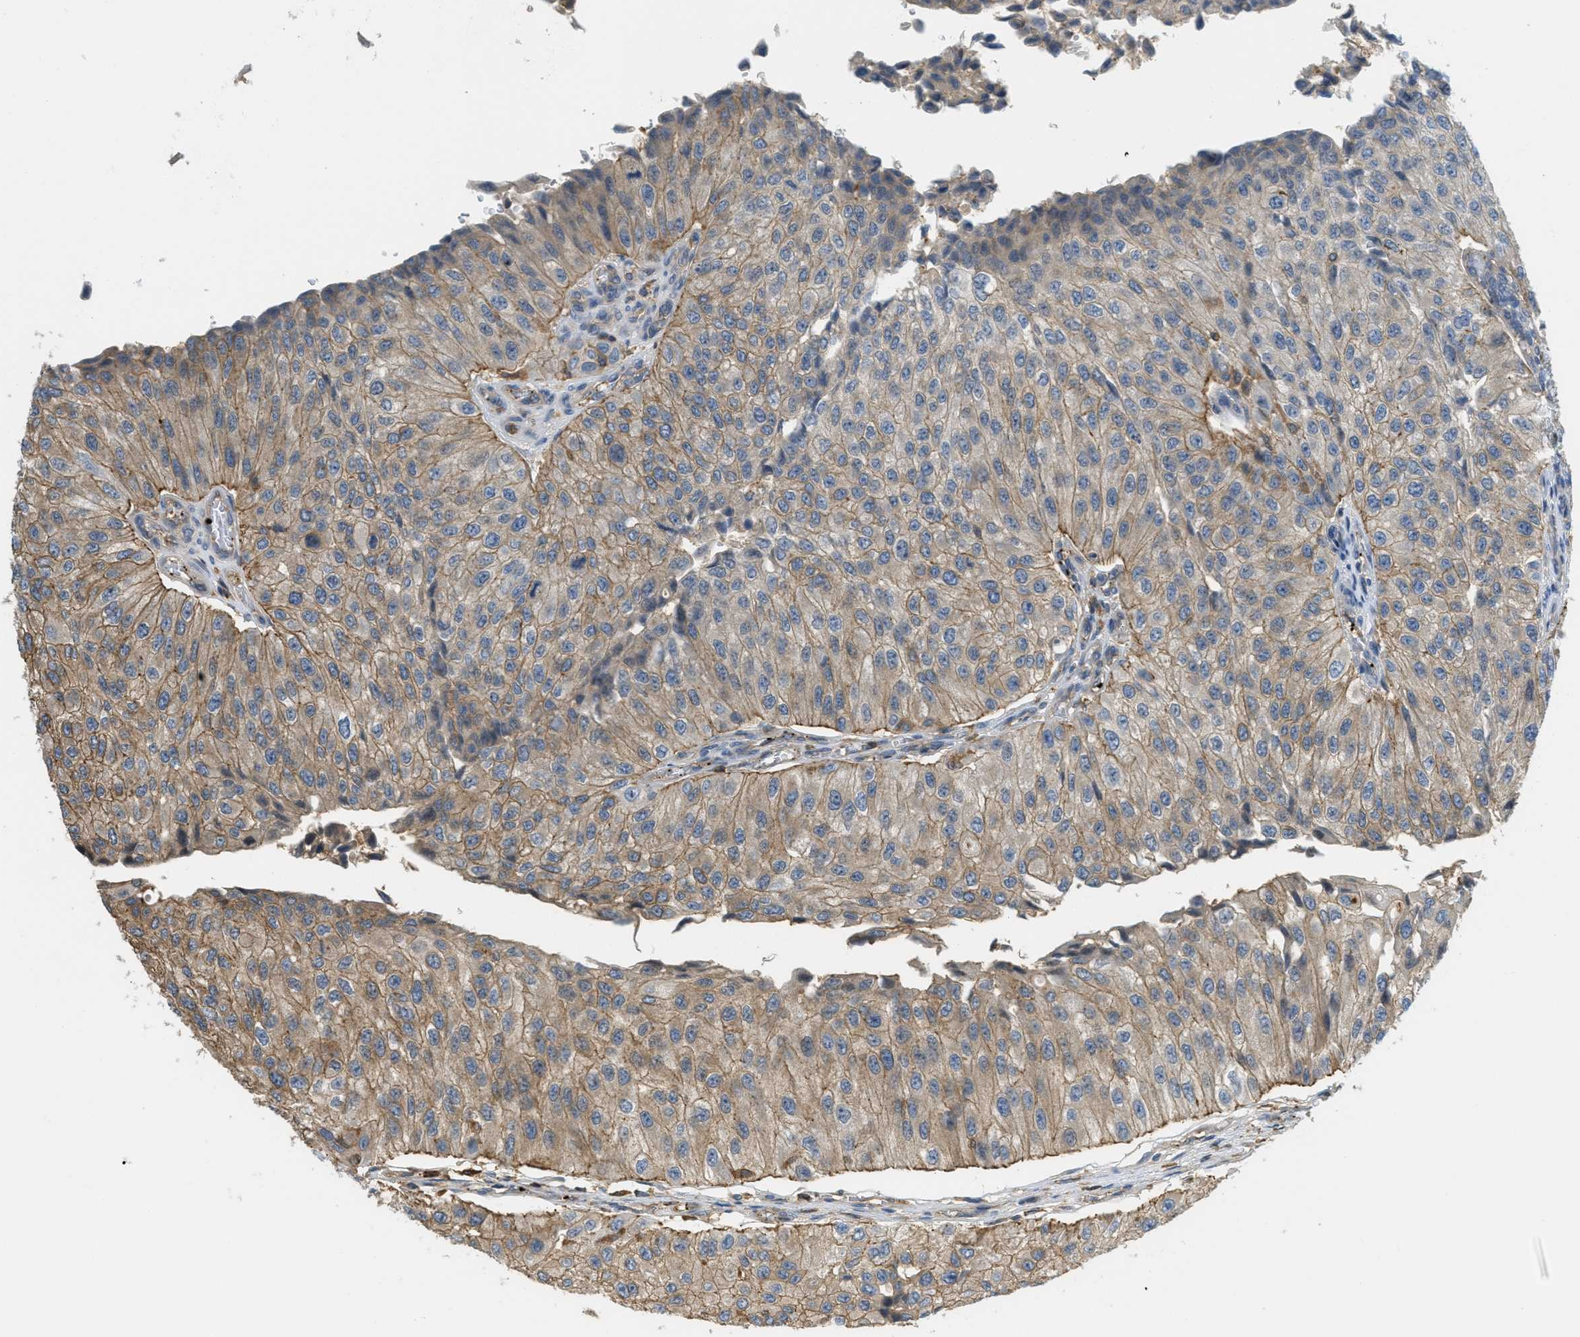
{"staining": {"intensity": "weak", "quantity": ">75%", "location": "cytoplasmic/membranous"}, "tissue": "urothelial cancer", "cell_type": "Tumor cells", "image_type": "cancer", "snomed": [{"axis": "morphology", "description": "Urothelial carcinoma, High grade"}, {"axis": "topography", "description": "Kidney"}, {"axis": "topography", "description": "Urinary bladder"}], "caption": "An IHC histopathology image of neoplastic tissue is shown. Protein staining in brown labels weak cytoplasmic/membranous positivity in urothelial cancer within tumor cells.", "gene": "GRIK2", "patient": {"sex": "male", "age": 77}}